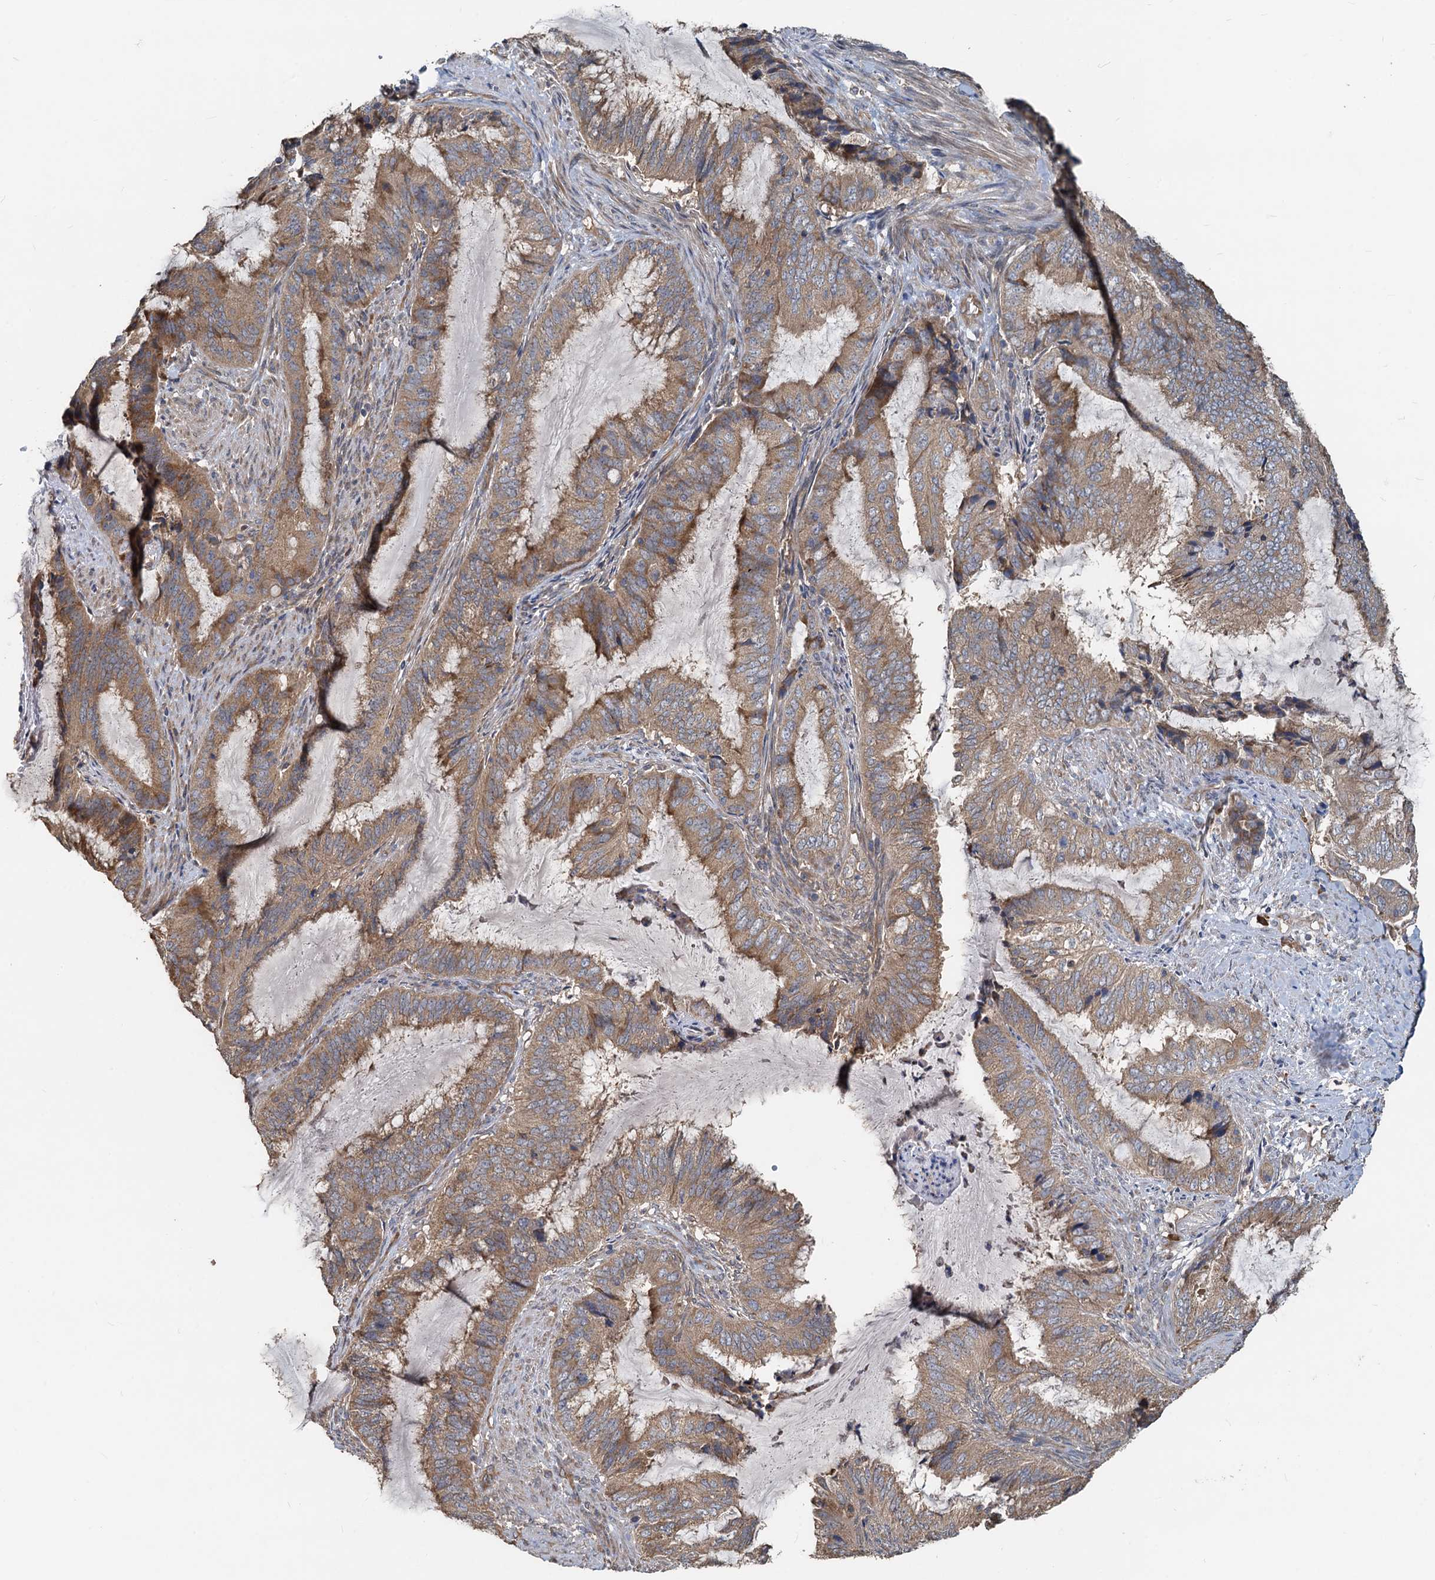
{"staining": {"intensity": "moderate", "quantity": ">75%", "location": "cytoplasmic/membranous"}, "tissue": "endometrial cancer", "cell_type": "Tumor cells", "image_type": "cancer", "snomed": [{"axis": "morphology", "description": "Adenocarcinoma, NOS"}, {"axis": "topography", "description": "Endometrium"}], "caption": "Adenocarcinoma (endometrial) was stained to show a protein in brown. There is medium levels of moderate cytoplasmic/membranous positivity in about >75% of tumor cells. (DAB IHC with brightfield microscopy, high magnification).", "gene": "HYI", "patient": {"sex": "female", "age": 51}}